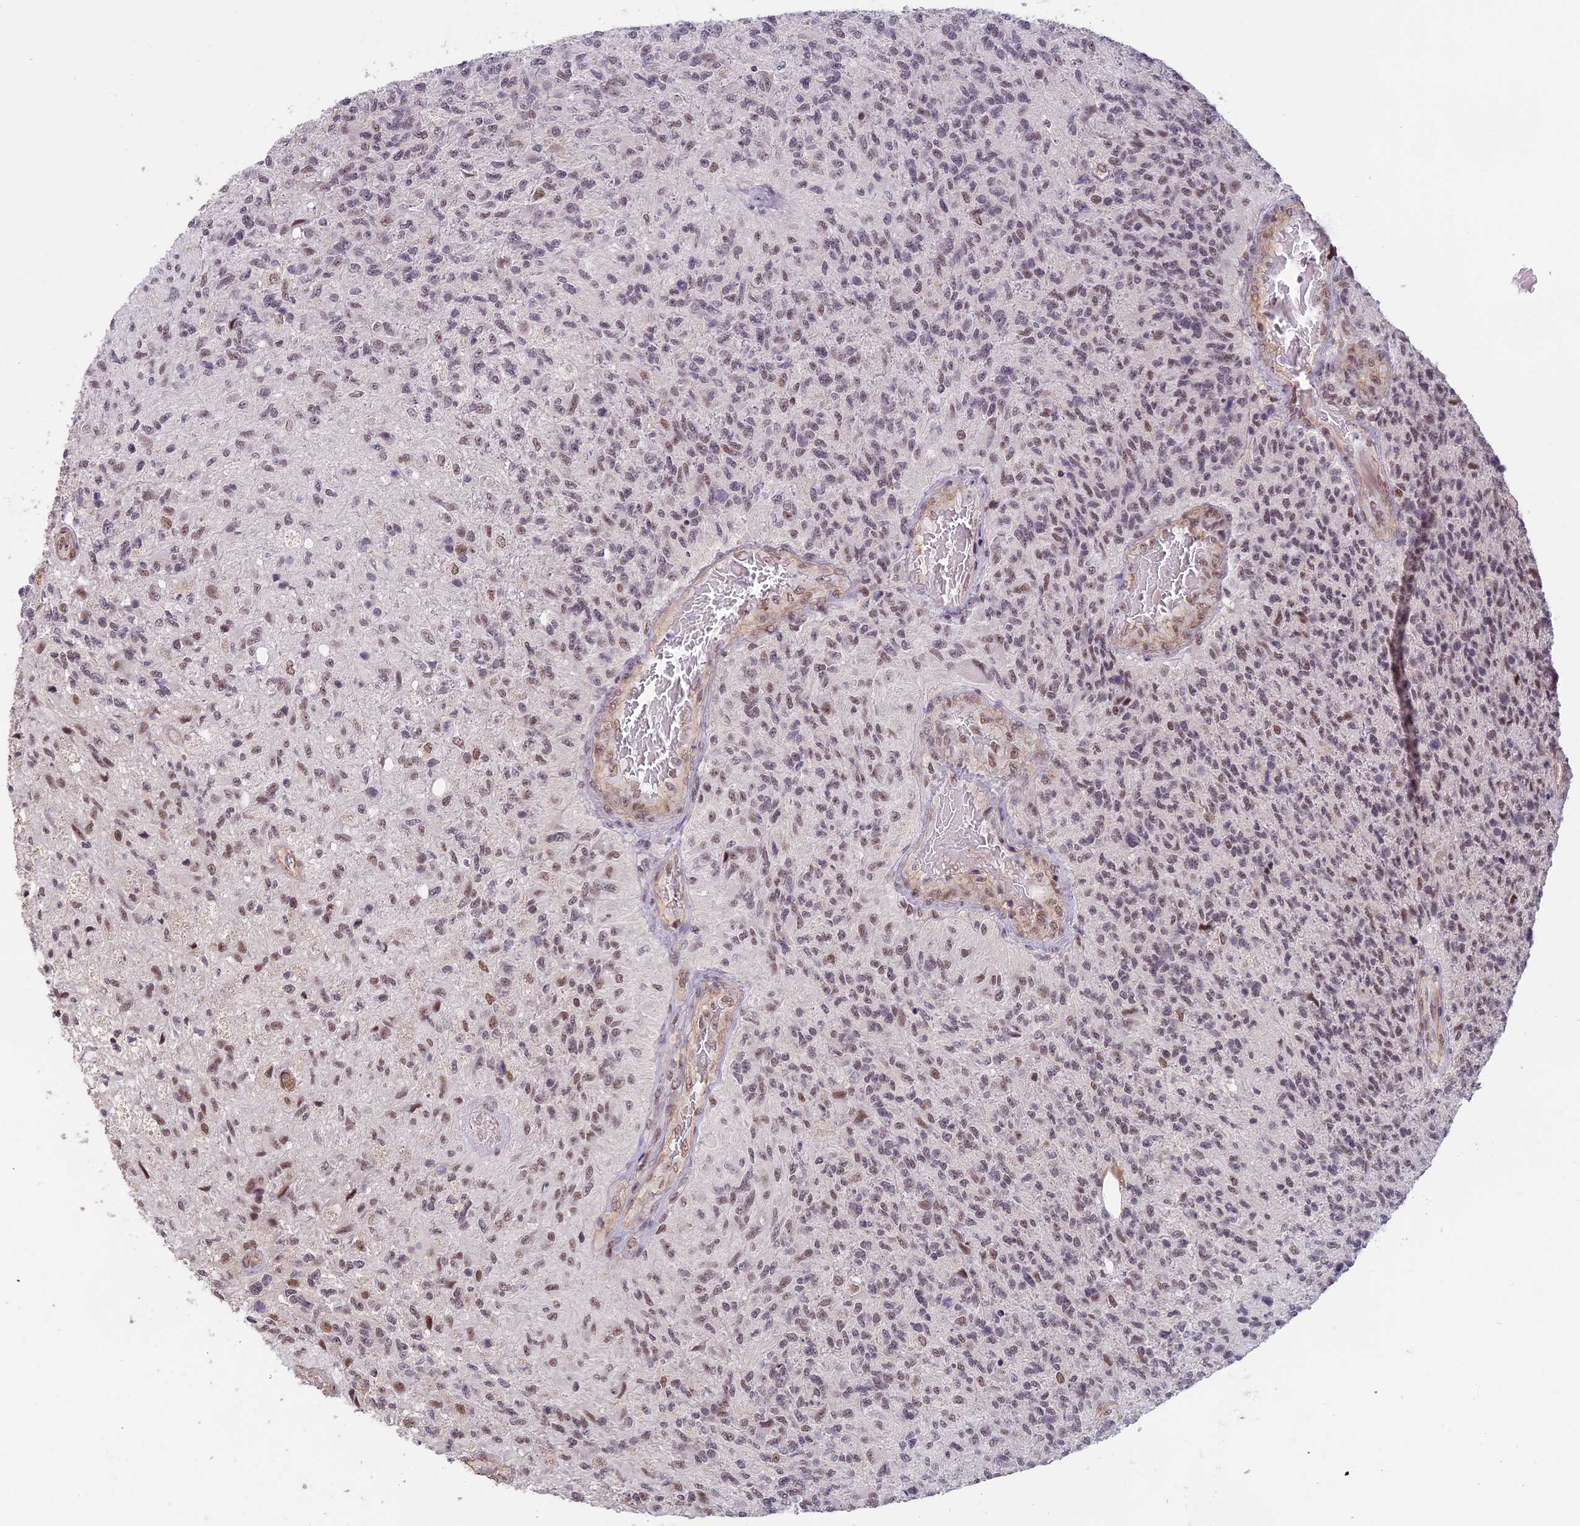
{"staining": {"intensity": "weak", "quantity": "25%-75%", "location": "nuclear"}, "tissue": "glioma", "cell_type": "Tumor cells", "image_type": "cancer", "snomed": [{"axis": "morphology", "description": "Glioma, malignant, High grade"}, {"axis": "topography", "description": "Brain"}], "caption": "Malignant glioma (high-grade) stained for a protein reveals weak nuclear positivity in tumor cells.", "gene": "MORF4L1", "patient": {"sex": "male", "age": 56}}